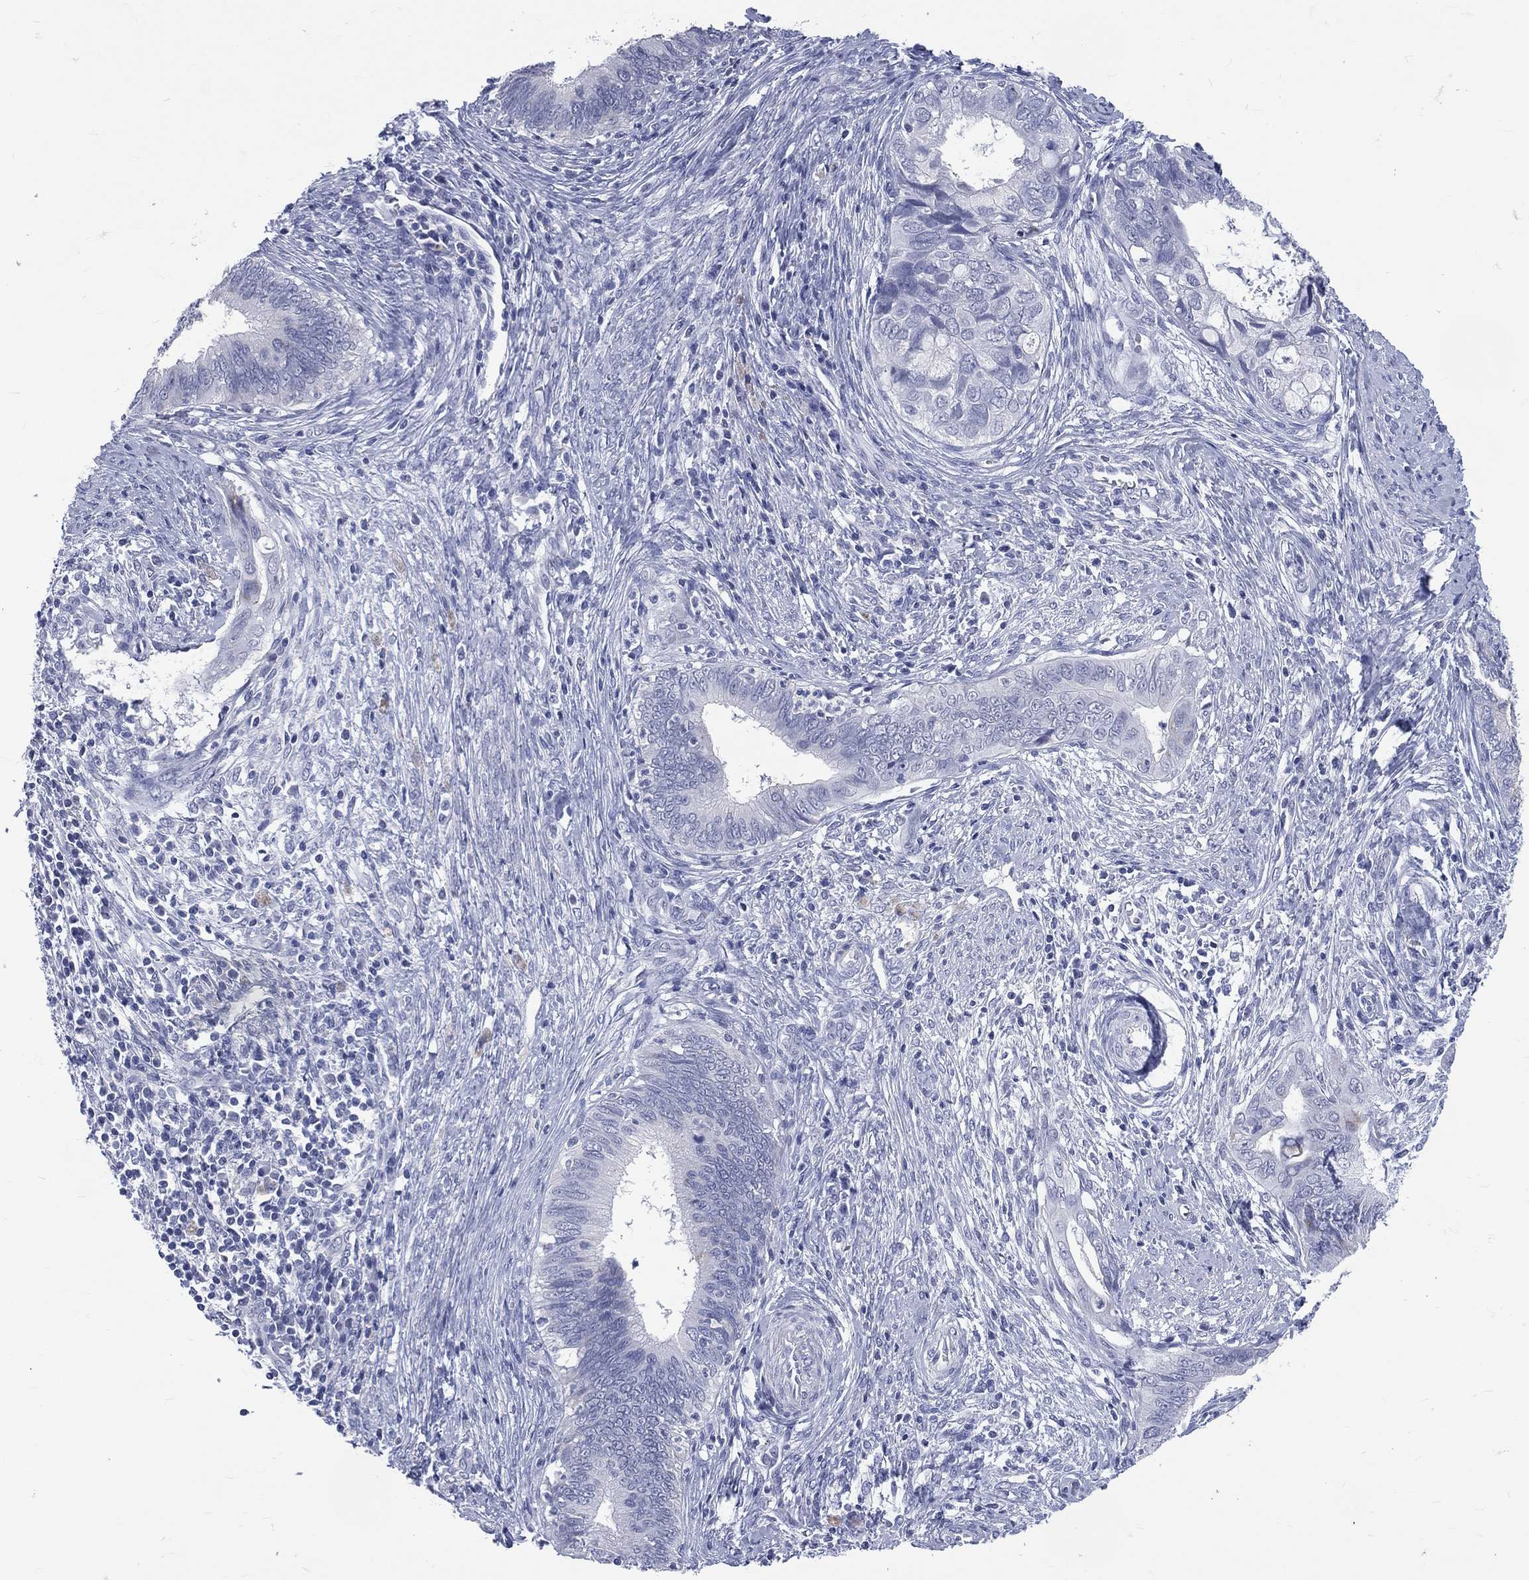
{"staining": {"intensity": "negative", "quantity": "none", "location": "none"}, "tissue": "cervical cancer", "cell_type": "Tumor cells", "image_type": "cancer", "snomed": [{"axis": "morphology", "description": "Adenocarcinoma, NOS"}, {"axis": "topography", "description": "Cervix"}], "caption": "An IHC micrograph of cervical cancer (adenocarcinoma) is shown. There is no staining in tumor cells of cervical cancer (adenocarcinoma).", "gene": "MLLT10", "patient": {"sex": "female", "age": 42}}